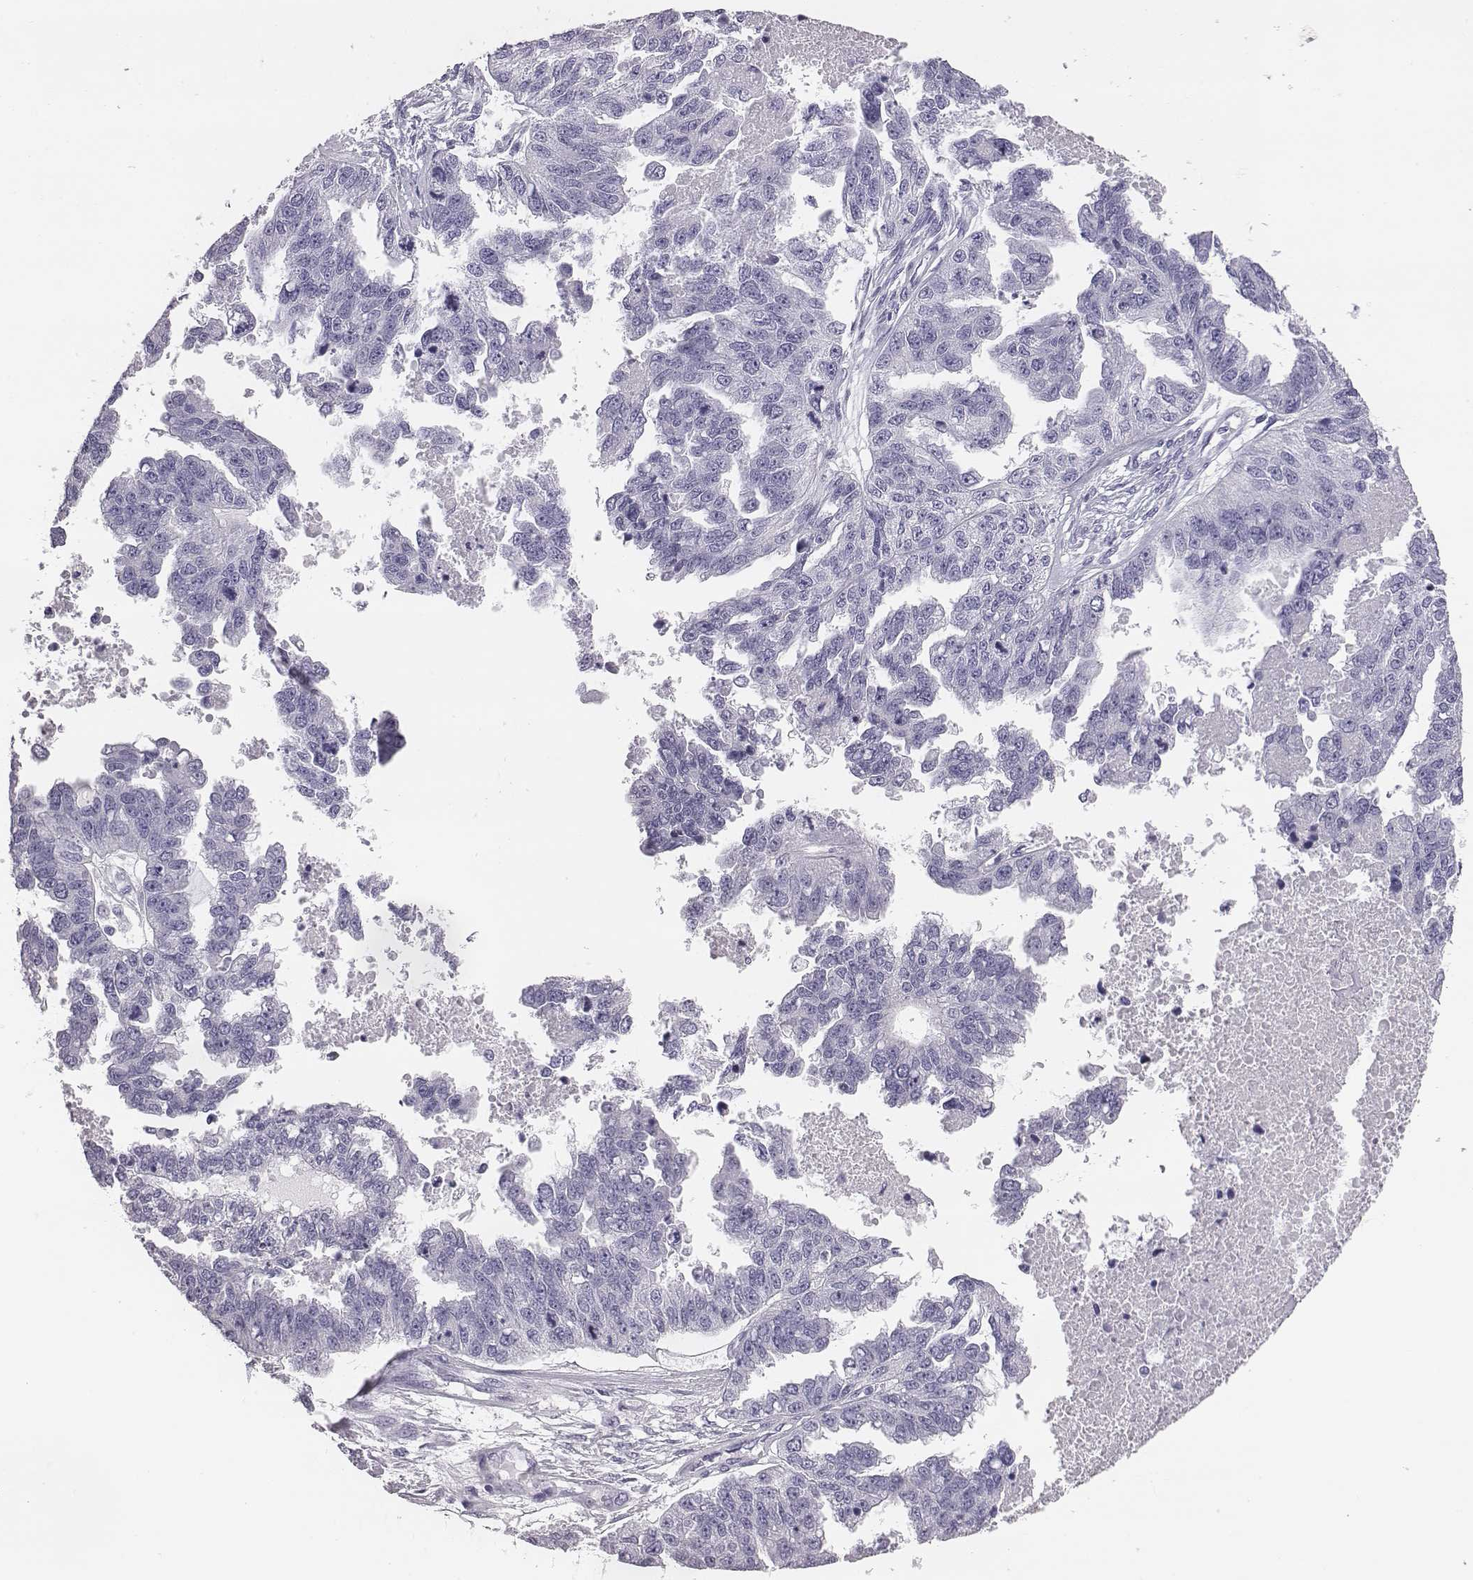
{"staining": {"intensity": "negative", "quantity": "none", "location": "none"}, "tissue": "ovarian cancer", "cell_type": "Tumor cells", "image_type": "cancer", "snomed": [{"axis": "morphology", "description": "Cystadenocarcinoma, serous, NOS"}, {"axis": "topography", "description": "Ovary"}], "caption": "This is a histopathology image of IHC staining of serous cystadenocarcinoma (ovarian), which shows no positivity in tumor cells.", "gene": "ACOD1", "patient": {"sex": "female", "age": 58}}